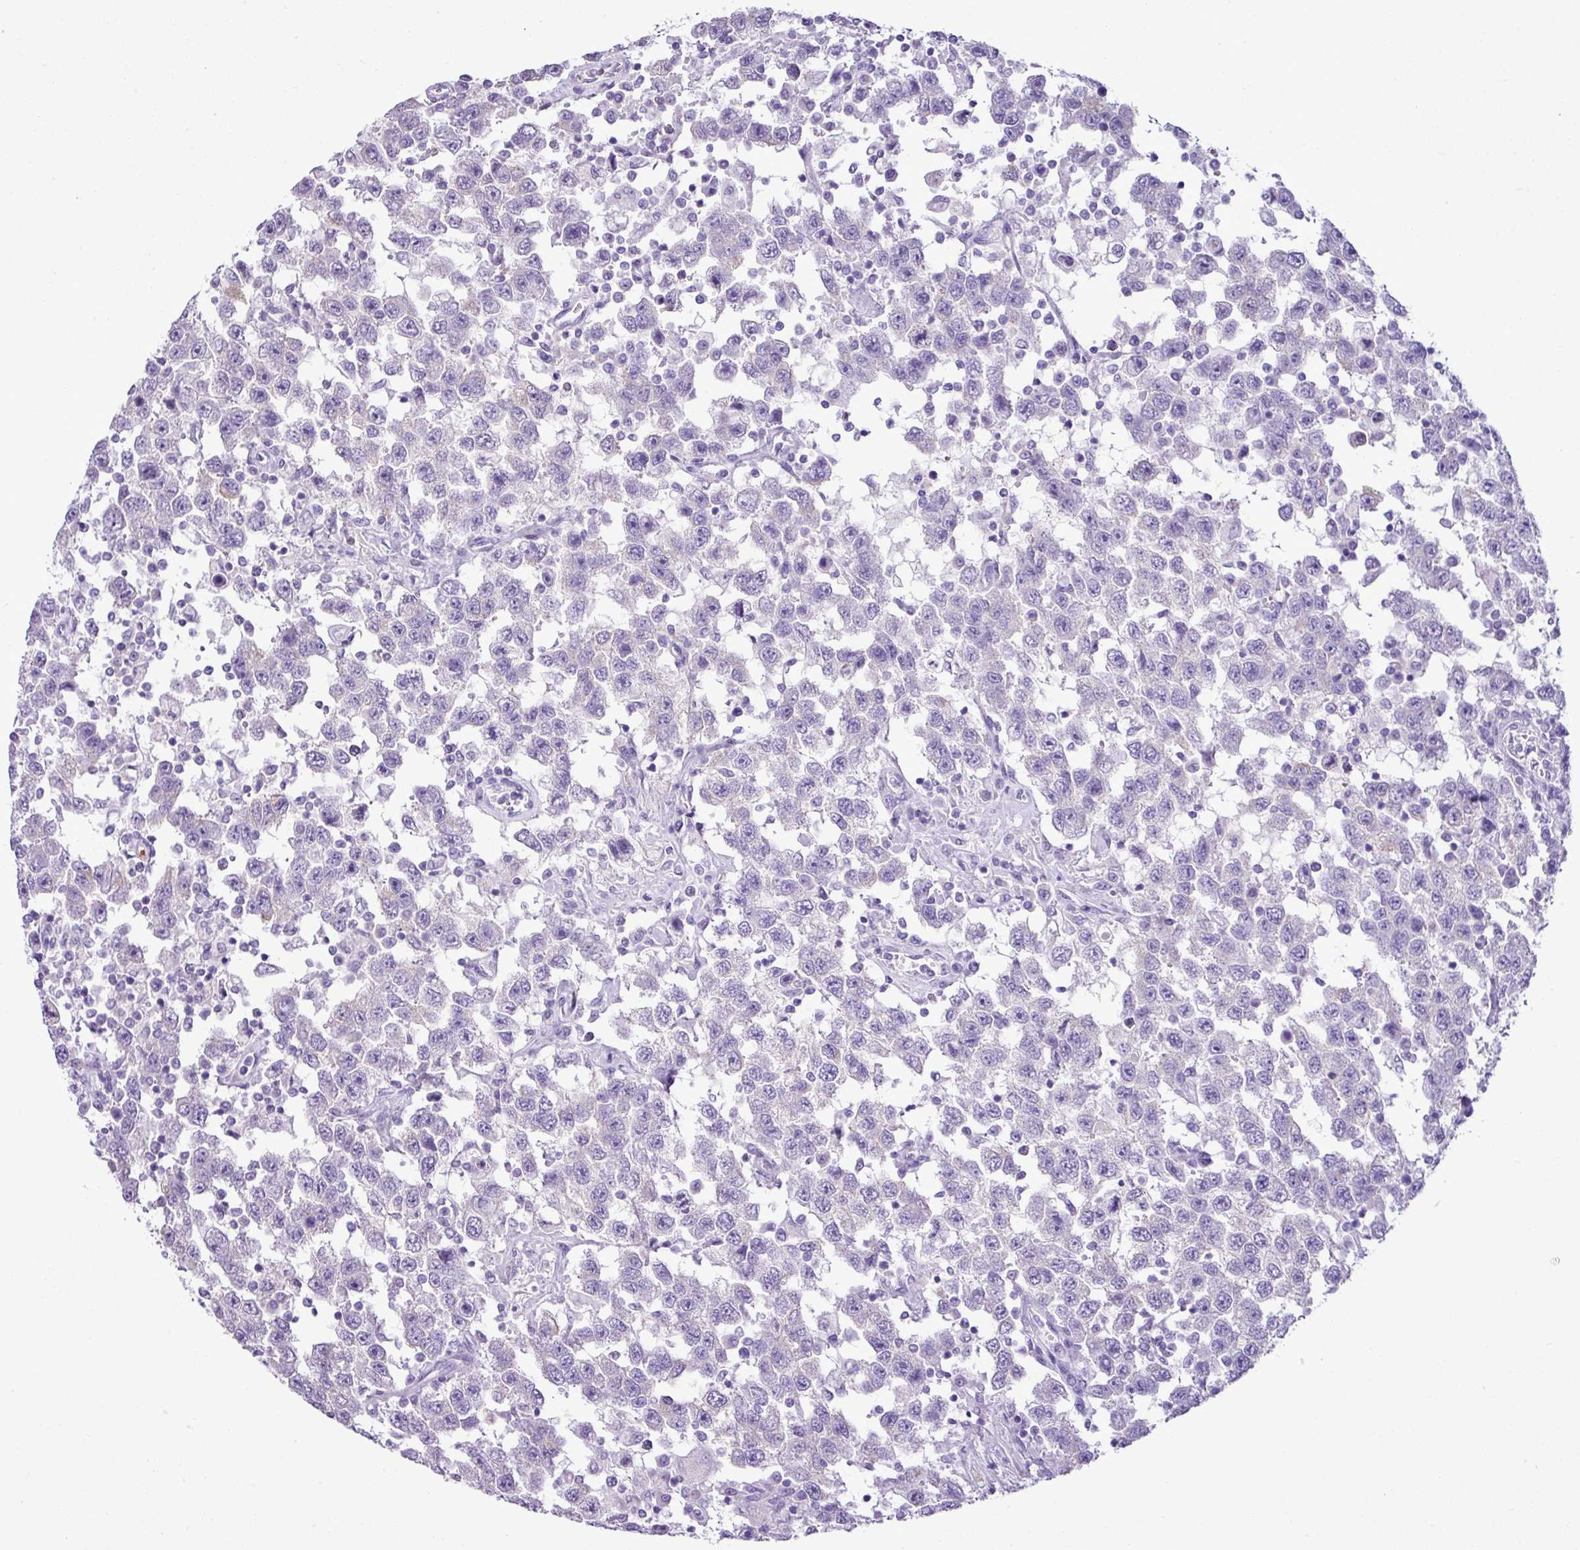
{"staining": {"intensity": "negative", "quantity": "none", "location": "none"}, "tissue": "testis cancer", "cell_type": "Tumor cells", "image_type": "cancer", "snomed": [{"axis": "morphology", "description": "Seminoma, NOS"}, {"axis": "topography", "description": "Testis"}], "caption": "A high-resolution histopathology image shows IHC staining of testis seminoma, which shows no significant staining in tumor cells.", "gene": "ZSCAN5A", "patient": {"sex": "male", "age": 41}}